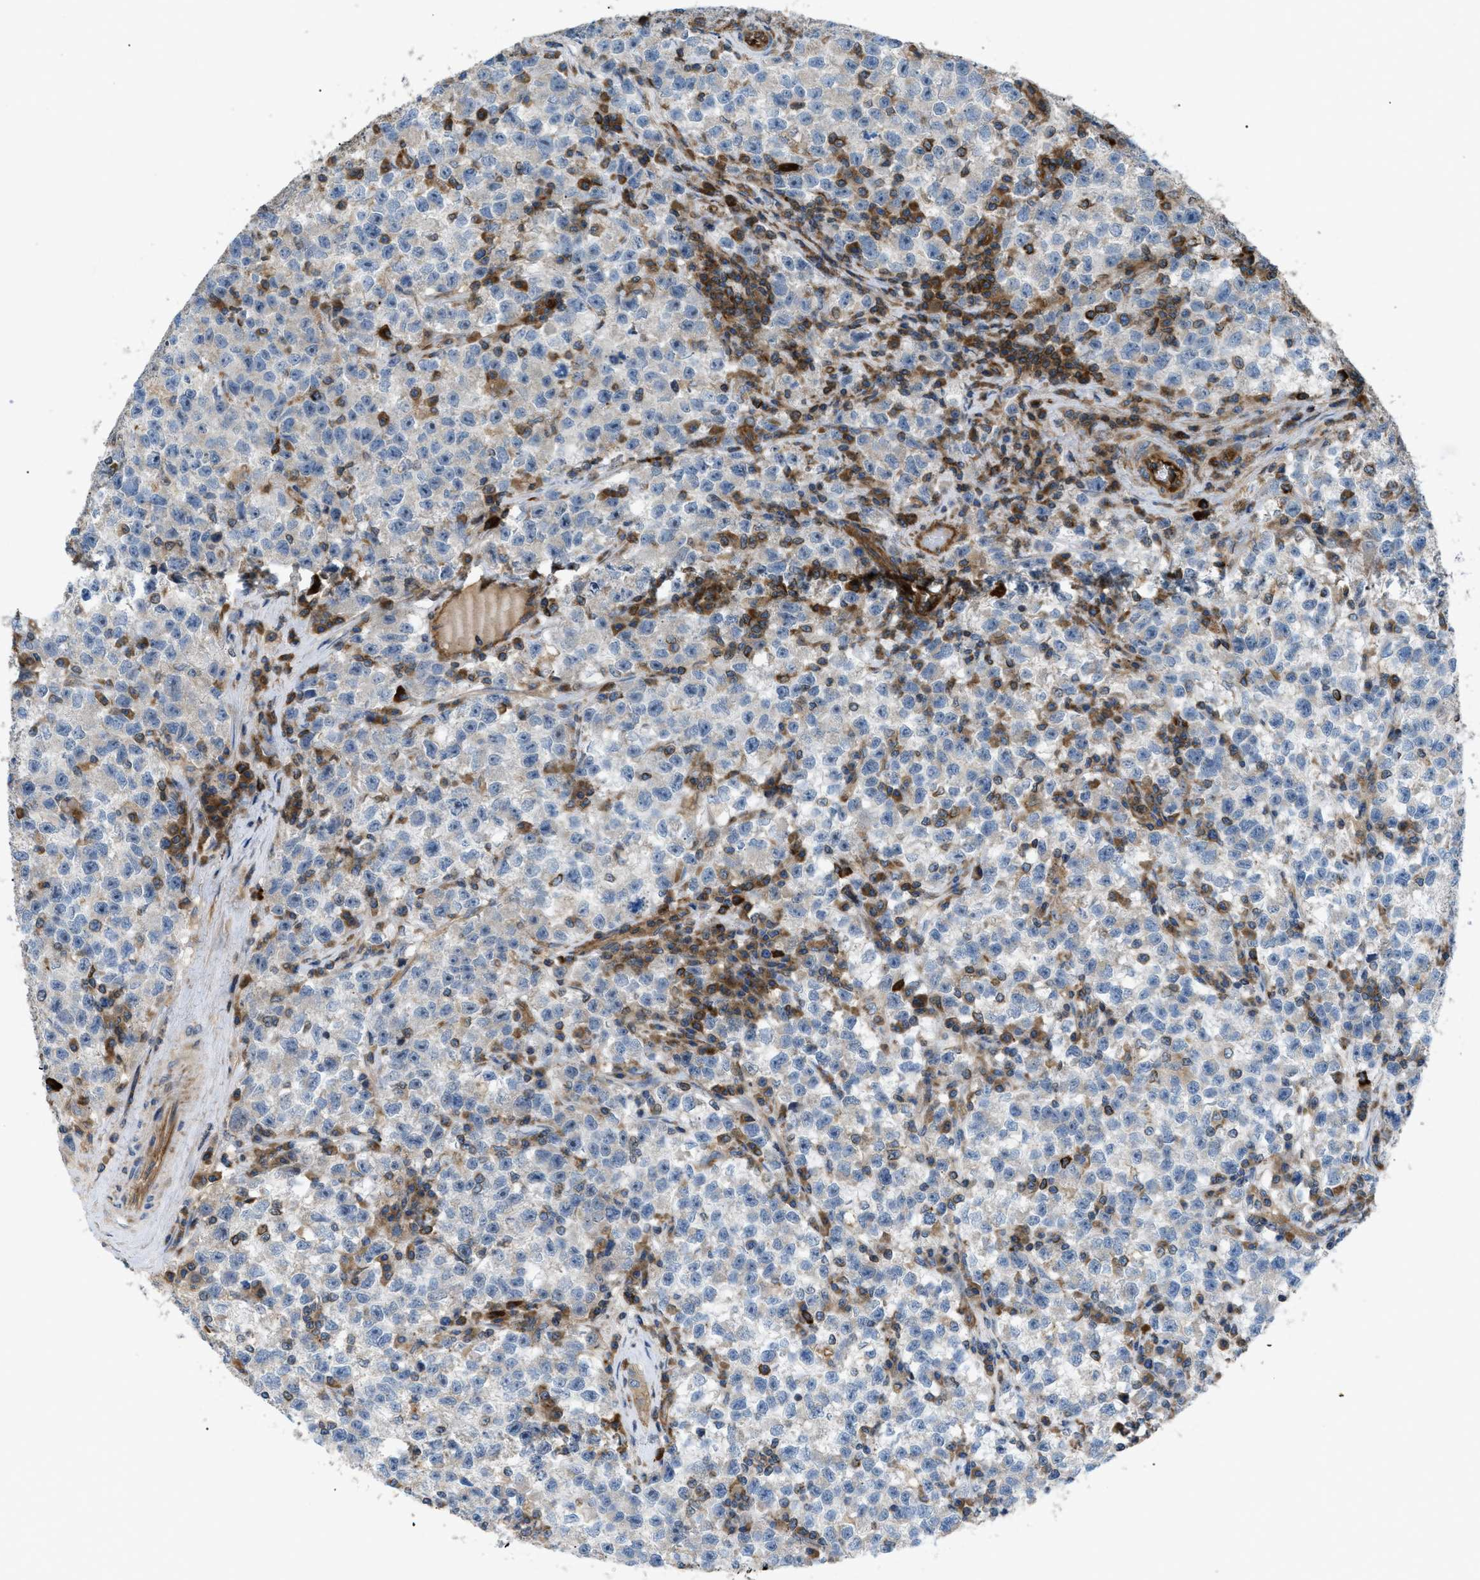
{"staining": {"intensity": "negative", "quantity": "none", "location": "none"}, "tissue": "testis cancer", "cell_type": "Tumor cells", "image_type": "cancer", "snomed": [{"axis": "morphology", "description": "Seminoma, NOS"}, {"axis": "topography", "description": "Testis"}], "caption": "Image shows no protein positivity in tumor cells of testis cancer tissue. The staining was performed using DAB (3,3'-diaminobenzidine) to visualize the protein expression in brown, while the nuclei were stained in blue with hematoxylin (Magnification: 20x).", "gene": "ATP2A3", "patient": {"sex": "male", "age": 22}}